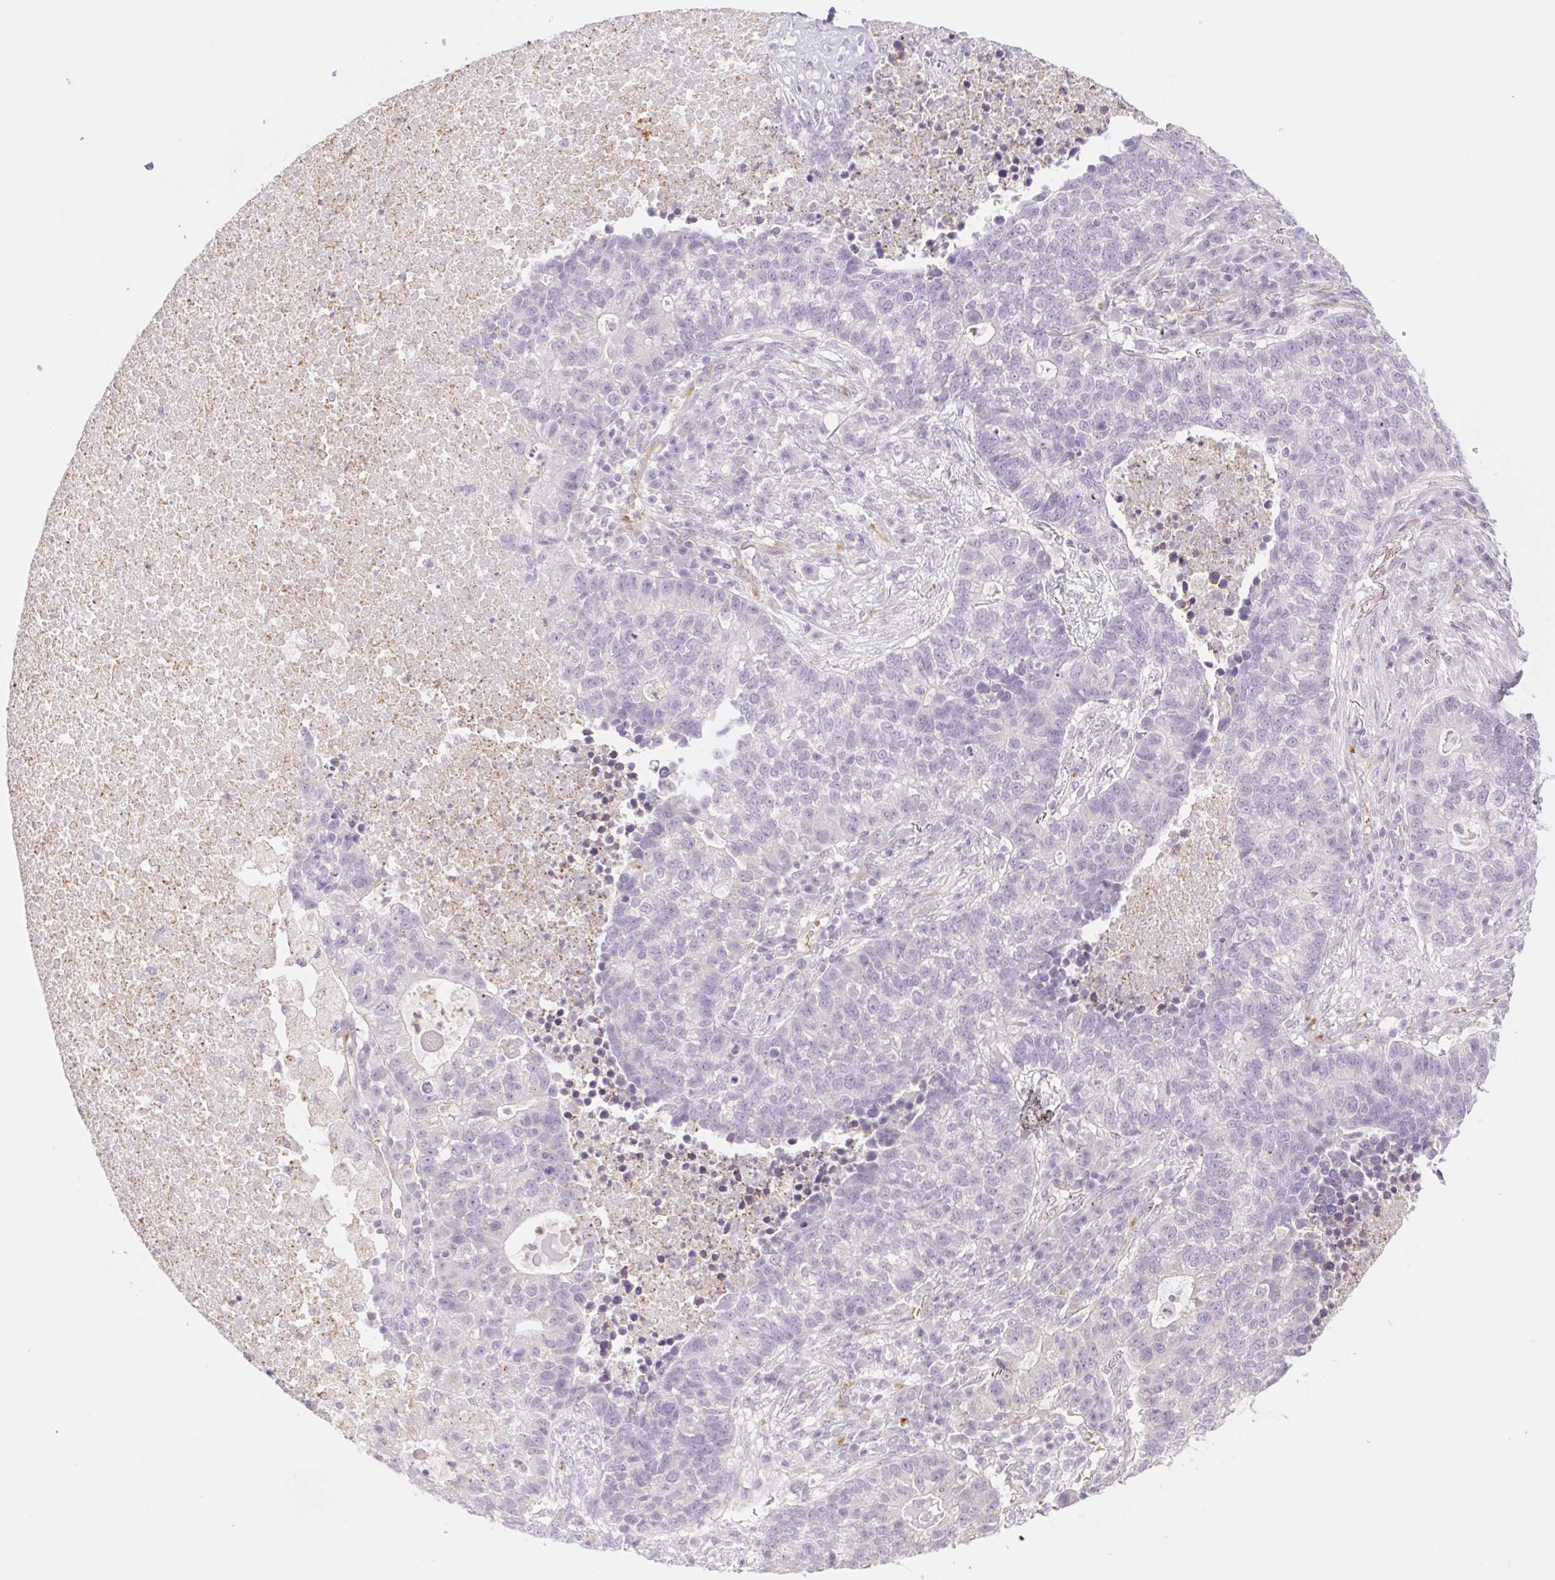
{"staining": {"intensity": "negative", "quantity": "none", "location": "none"}, "tissue": "lung cancer", "cell_type": "Tumor cells", "image_type": "cancer", "snomed": [{"axis": "morphology", "description": "Adenocarcinoma, NOS"}, {"axis": "topography", "description": "Lung"}], "caption": "High power microscopy photomicrograph of an immunohistochemistry (IHC) histopathology image of lung adenocarcinoma, revealing no significant expression in tumor cells. The staining is performed using DAB (3,3'-diaminobenzidine) brown chromogen with nuclei counter-stained in using hematoxylin.", "gene": "IGFL3", "patient": {"sex": "male", "age": 57}}